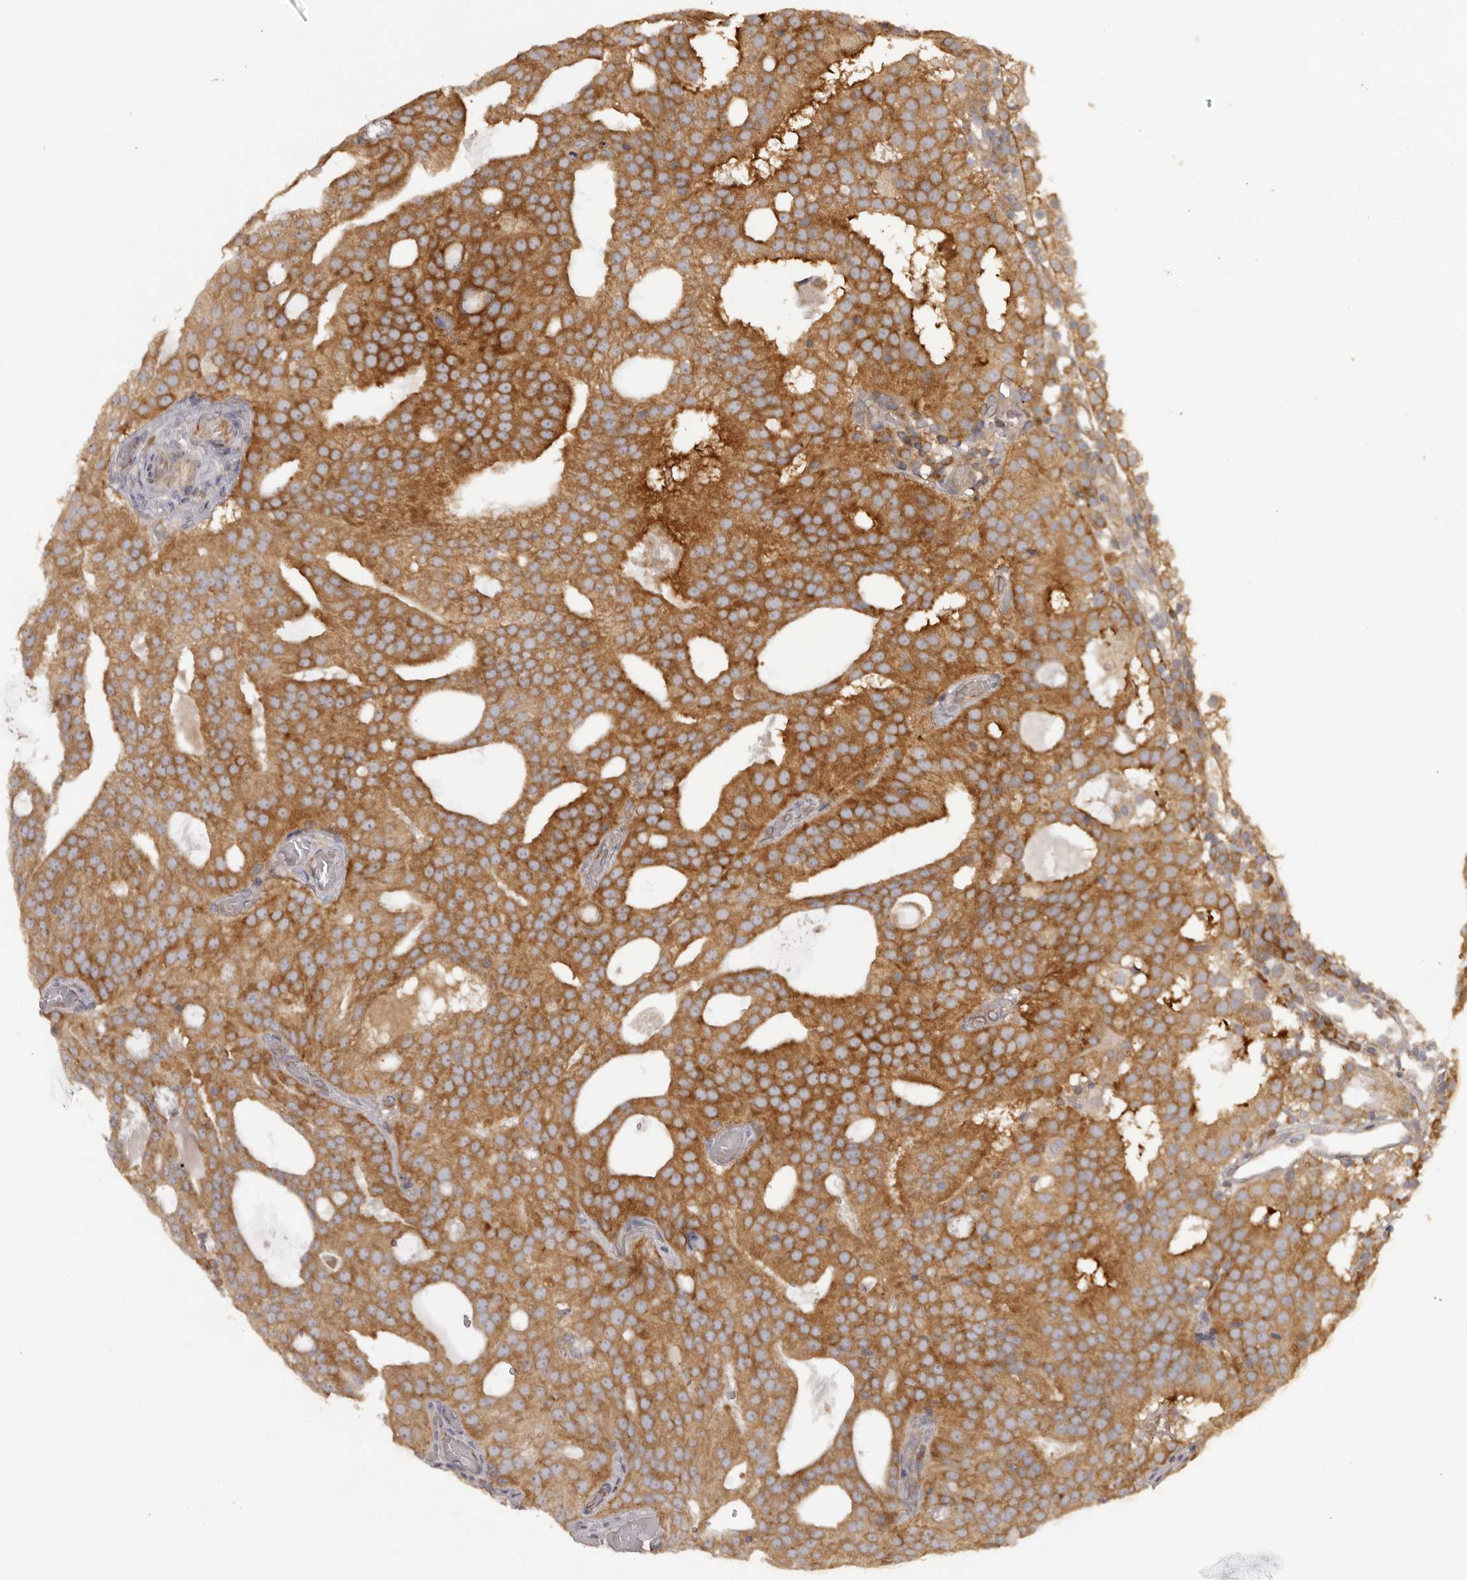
{"staining": {"intensity": "strong", "quantity": ">75%", "location": "cytoplasmic/membranous"}, "tissue": "prostate cancer", "cell_type": "Tumor cells", "image_type": "cancer", "snomed": [{"axis": "morphology", "description": "Adenocarcinoma, Medium grade"}, {"axis": "topography", "description": "Prostate"}], "caption": "A high amount of strong cytoplasmic/membranous expression is seen in about >75% of tumor cells in prostate cancer tissue.", "gene": "EEF1E1", "patient": {"sex": "male", "age": 88}}